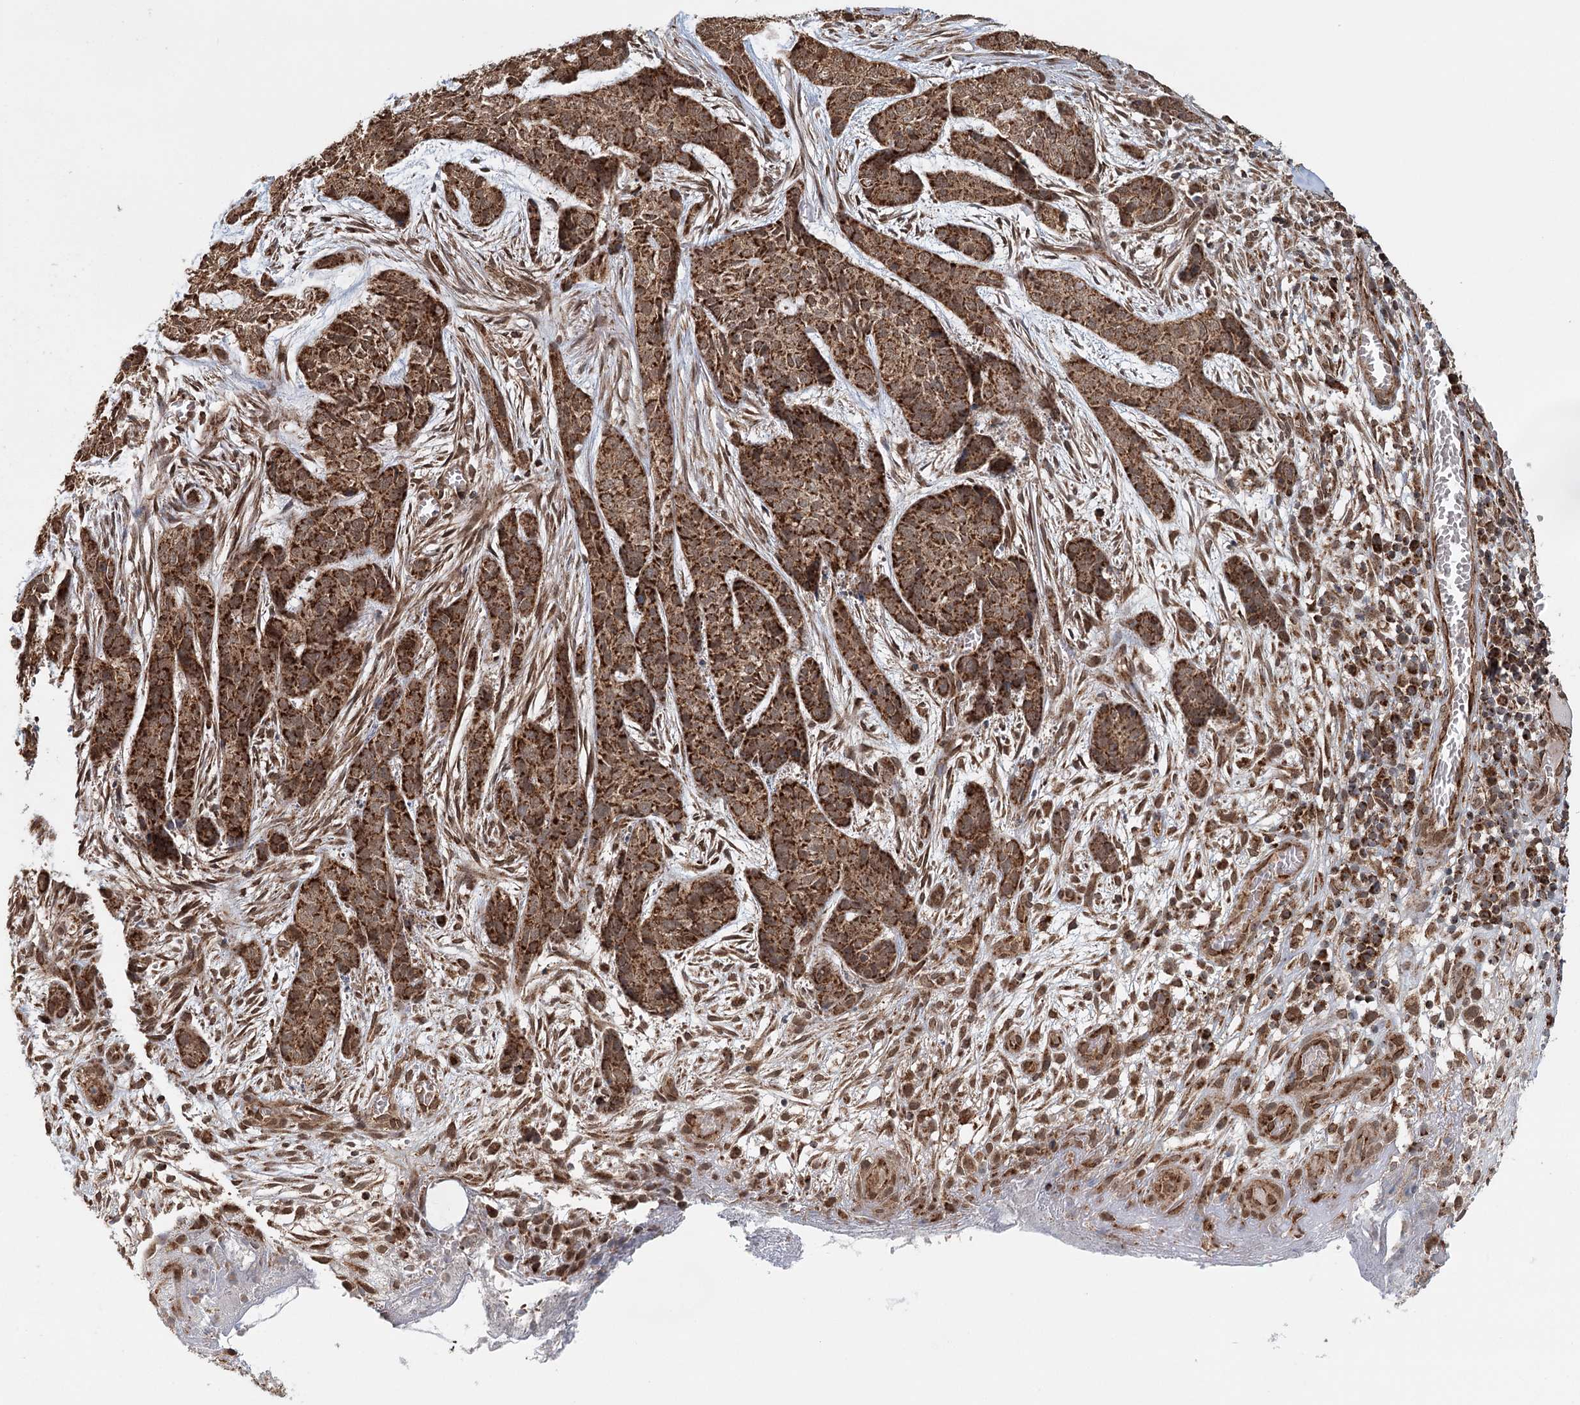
{"staining": {"intensity": "strong", "quantity": ">75%", "location": "cytoplasmic/membranous"}, "tissue": "skin cancer", "cell_type": "Tumor cells", "image_type": "cancer", "snomed": [{"axis": "morphology", "description": "Basal cell carcinoma"}, {"axis": "topography", "description": "Skin"}], "caption": "Protein expression analysis of basal cell carcinoma (skin) reveals strong cytoplasmic/membranous staining in about >75% of tumor cells.", "gene": "BCKDHA", "patient": {"sex": "female", "age": 64}}